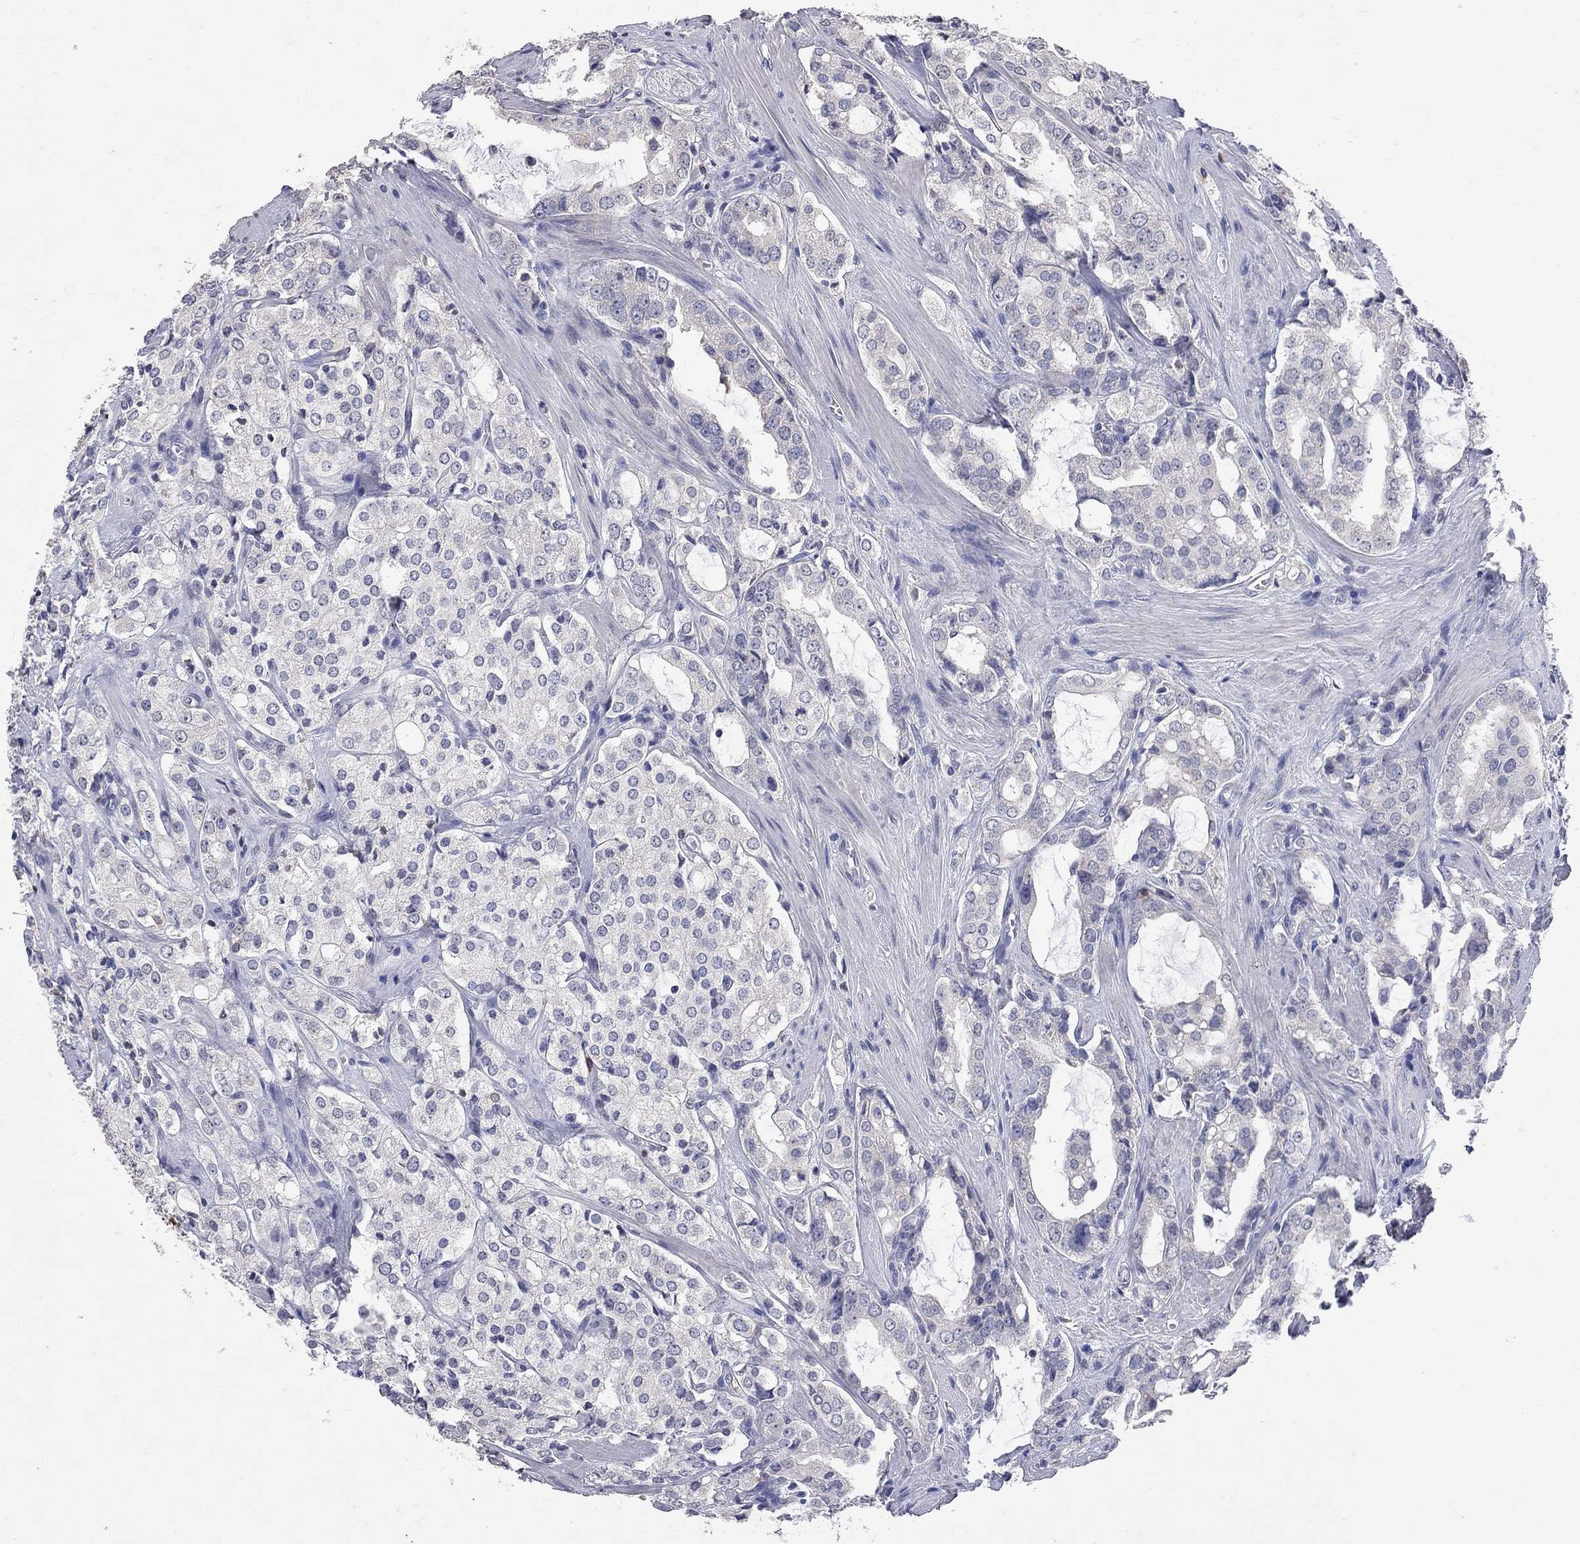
{"staining": {"intensity": "negative", "quantity": "none", "location": "none"}, "tissue": "prostate cancer", "cell_type": "Tumor cells", "image_type": "cancer", "snomed": [{"axis": "morphology", "description": "Adenocarcinoma, NOS"}, {"axis": "topography", "description": "Prostate"}], "caption": "Immunohistochemistry photomicrograph of neoplastic tissue: human prostate cancer (adenocarcinoma) stained with DAB (3,3'-diaminobenzidine) displays no significant protein positivity in tumor cells. (Brightfield microscopy of DAB (3,3'-diaminobenzidine) IHC at high magnification).", "gene": "NOS2", "patient": {"sex": "male", "age": 66}}